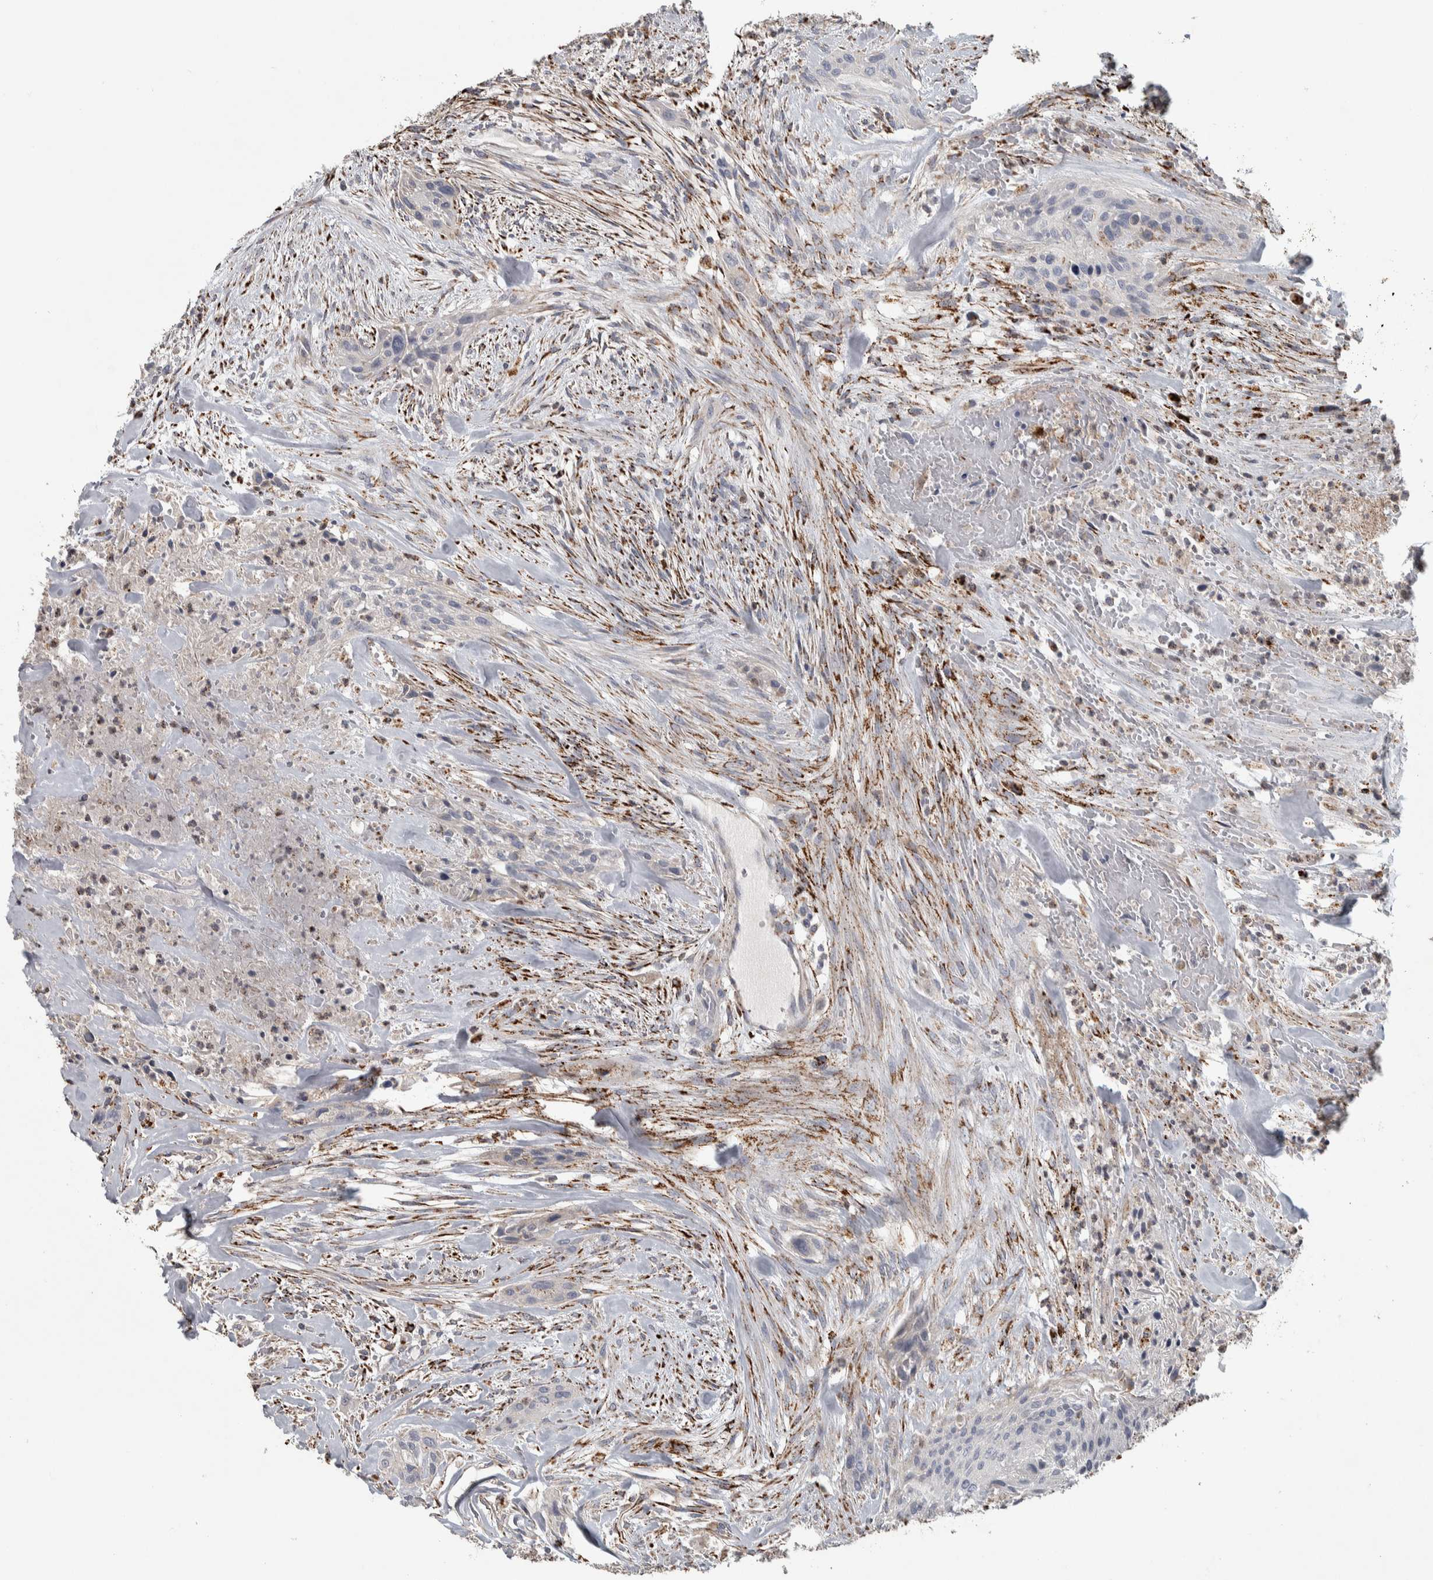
{"staining": {"intensity": "negative", "quantity": "none", "location": "none"}, "tissue": "urothelial cancer", "cell_type": "Tumor cells", "image_type": "cancer", "snomed": [{"axis": "morphology", "description": "Urothelial carcinoma, High grade"}, {"axis": "topography", "description": "Urinary bladder"}], "caption": "This is an immunohistochemistry histopathology image of human urothelial cancer. There is no staining in tumor cells.", "gene": "FAM78A", "patient": {"sex": "male", "age": 35}}